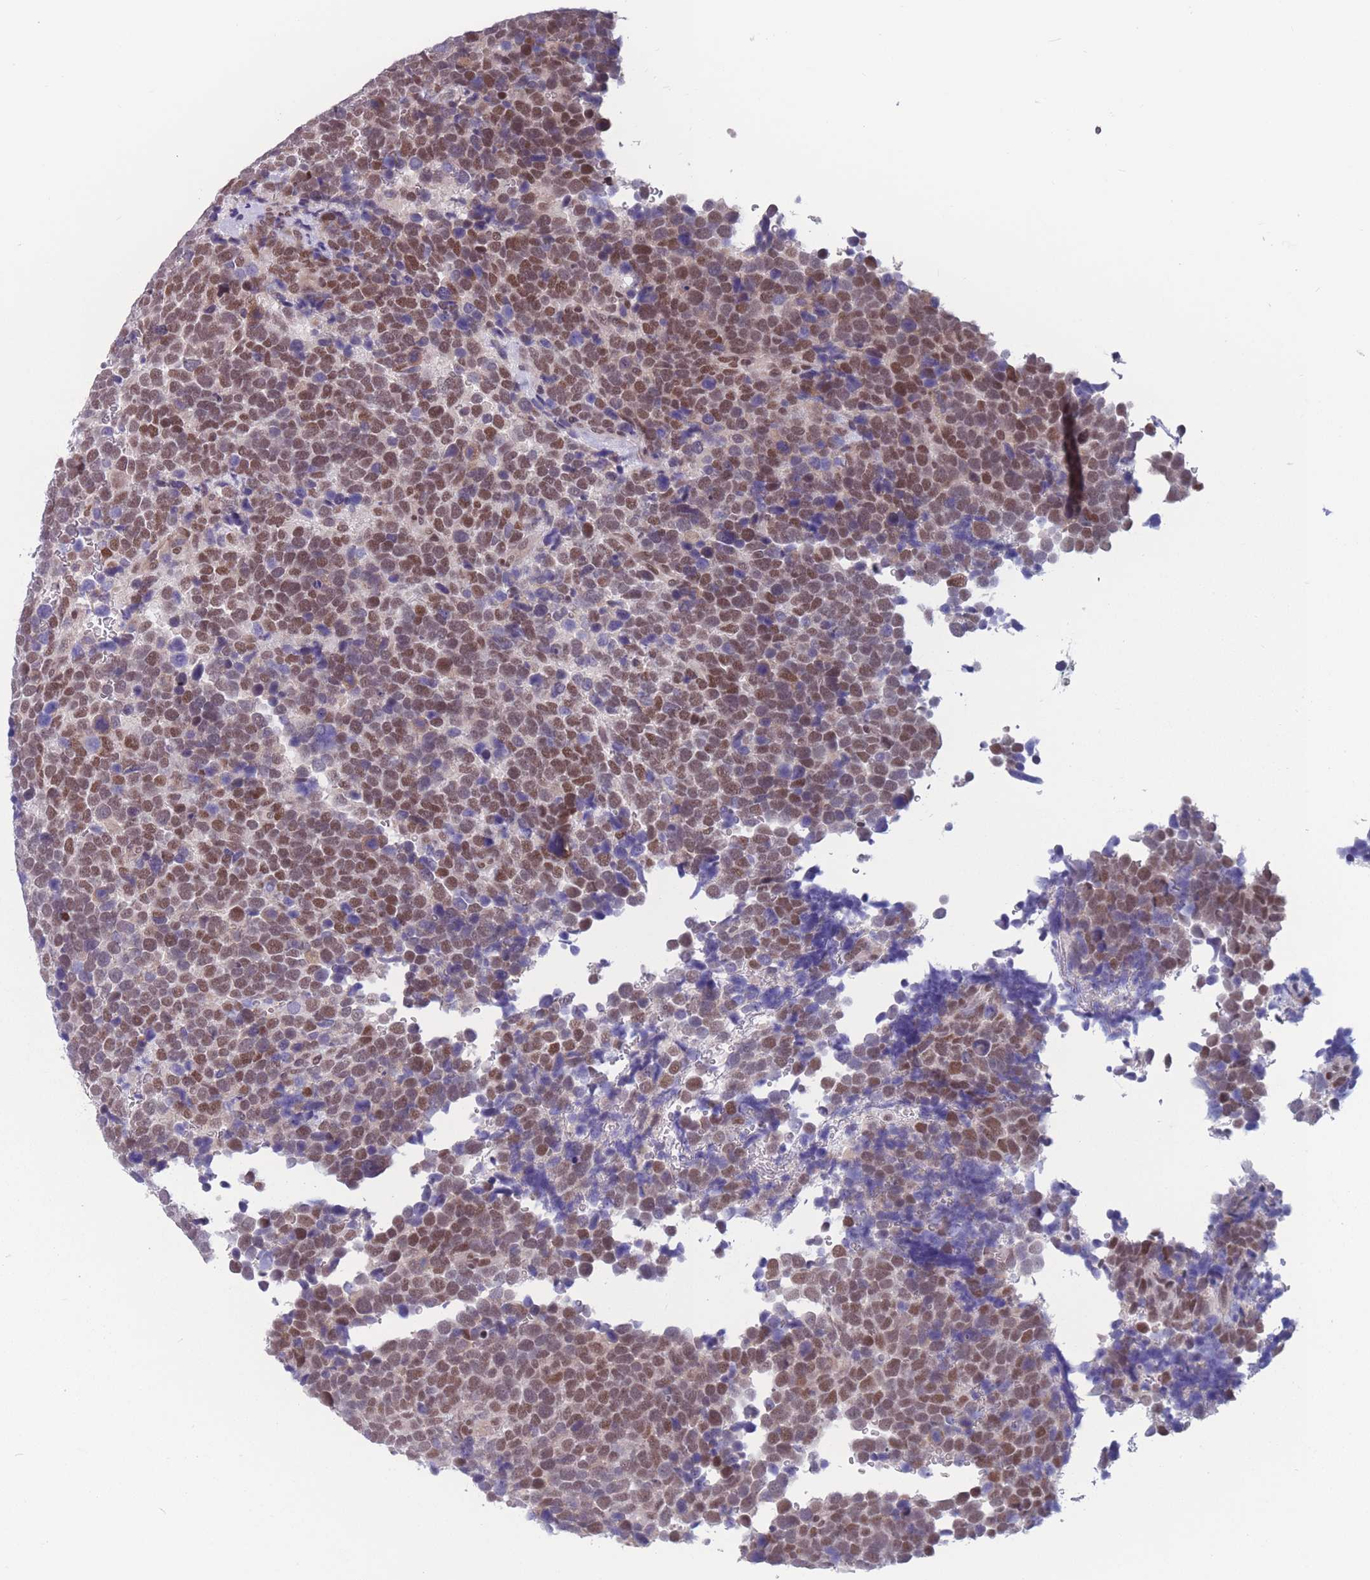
{"staining": {"intensity": "moderate", "quantity": "25%-75%", "location": "nuclear"}, "tissue": "urothelial cancer", "cell_type": "Tumor cells", "image_type": "cancer", "snomed": [{"axis": "morphology", "description": "Urothelial carcinoma, High grade"}, {"axis": "topography", "description": "Urinary bladder"}], "caption": "Human high-grade urothelial carcinoma stained with a brown dye reveals moderate nuclear positive staining in about 25%-75% of tumor cells.", "gene": "BCL9L", "patient": {"sex": "female", "age": 82}}